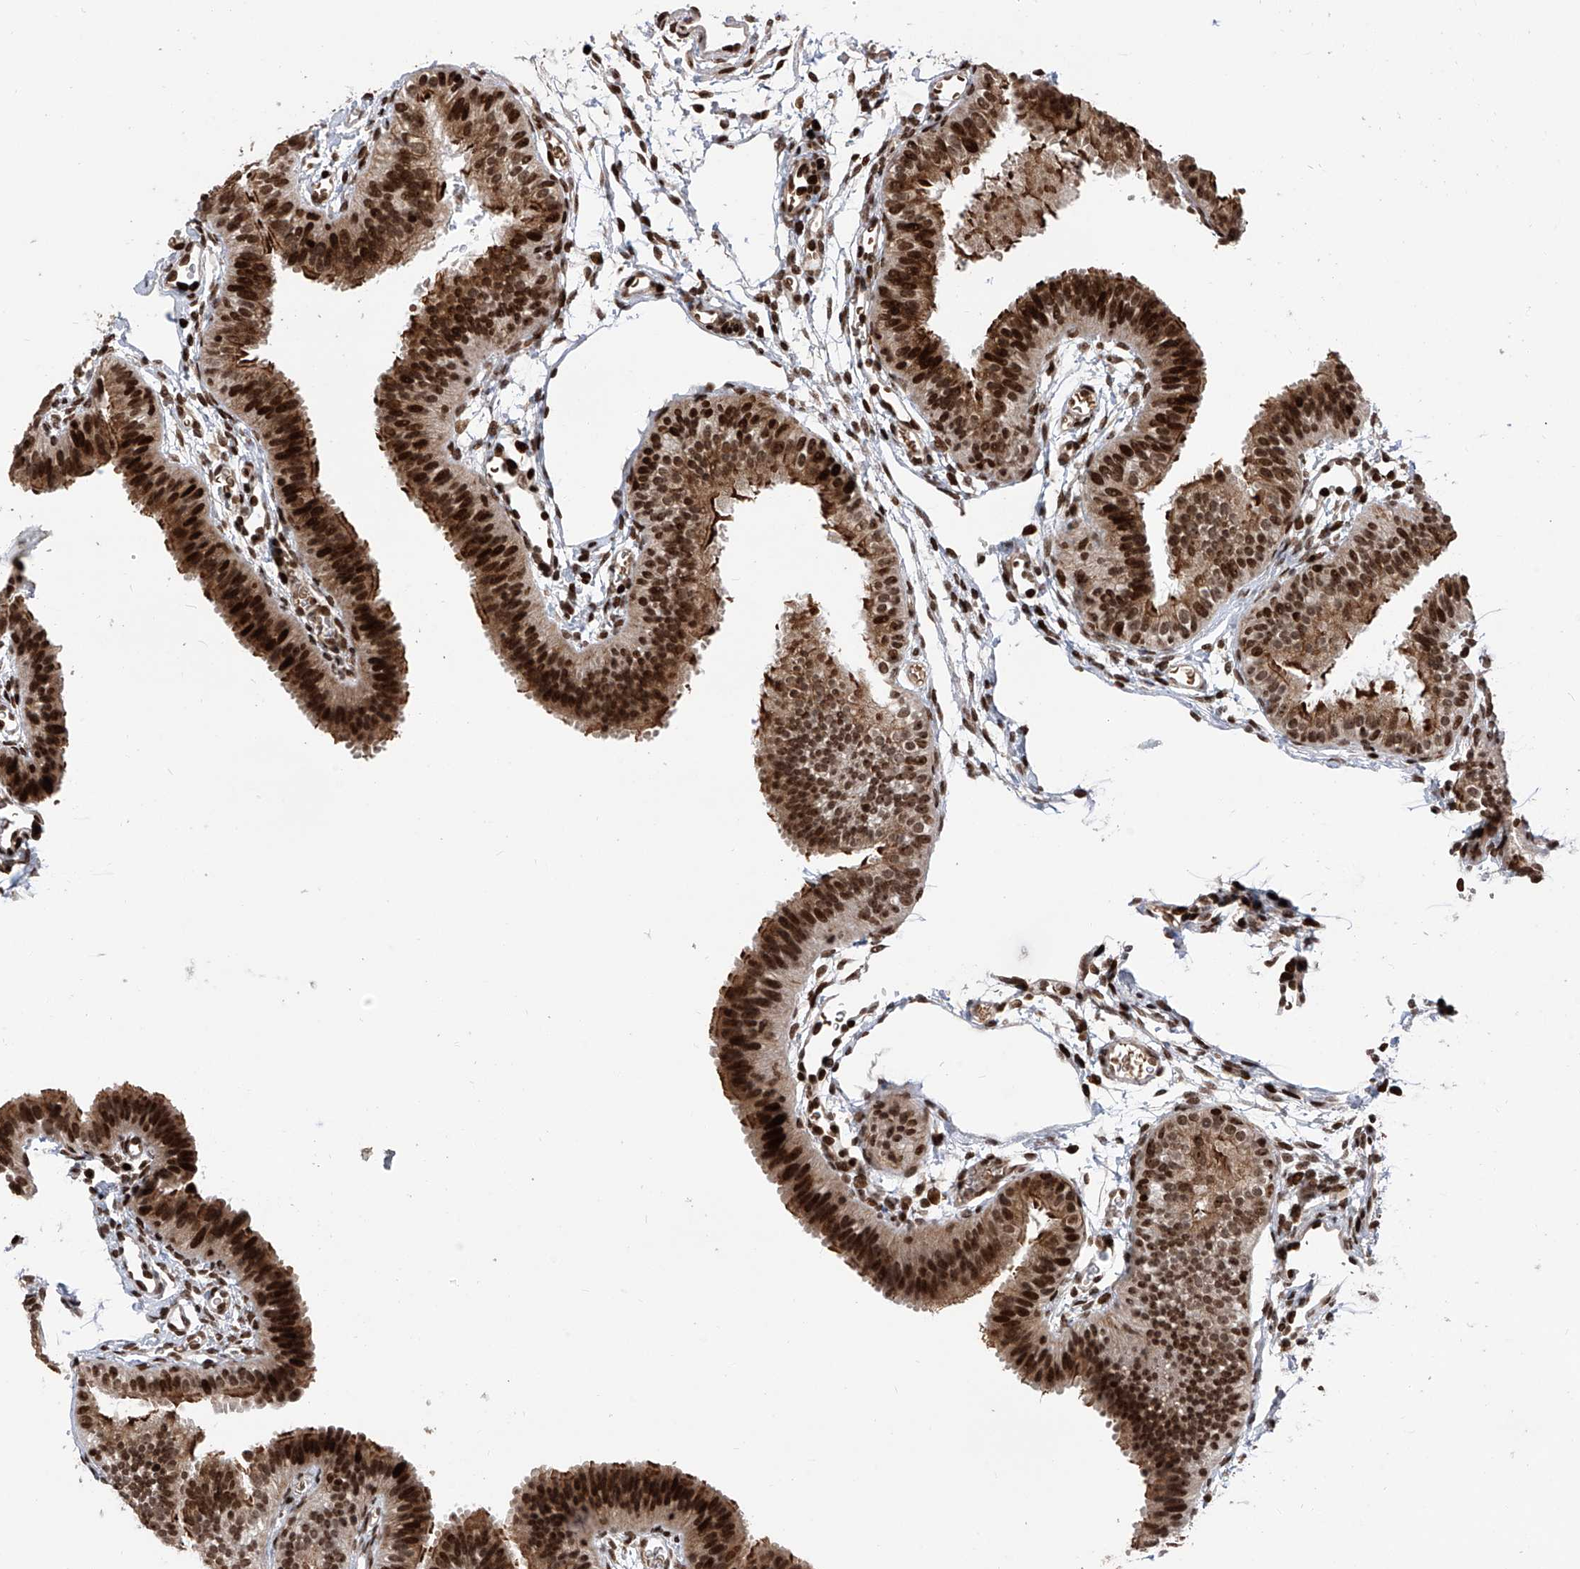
{"staining": {"intensity": "strong", "quantity": ">75%", "location": "cytoplasmic/membranous,nuclear"}, "tissue": "fallopian tube", "cell_type": "Glandular cells", "image_type": "normal", "snomed": [{"axis": "morphology", "description": "Normal tissue, NOS"}, {"axis": "topography", "description": "Fallopian tube"}], "caption": "Fallopian tube stained with DAB (3,3'-diaminobenzidine) immunohistochemistry (IHC) shows high levels of strong cytoplasmic/membranous,nuclear expression in approximately >75% of glandular cells. The protein is shown in brown color, while the nuclei are stained blue.", "gene": "PAK1IP1", "patient": {"sex": "female", "age": 35}}